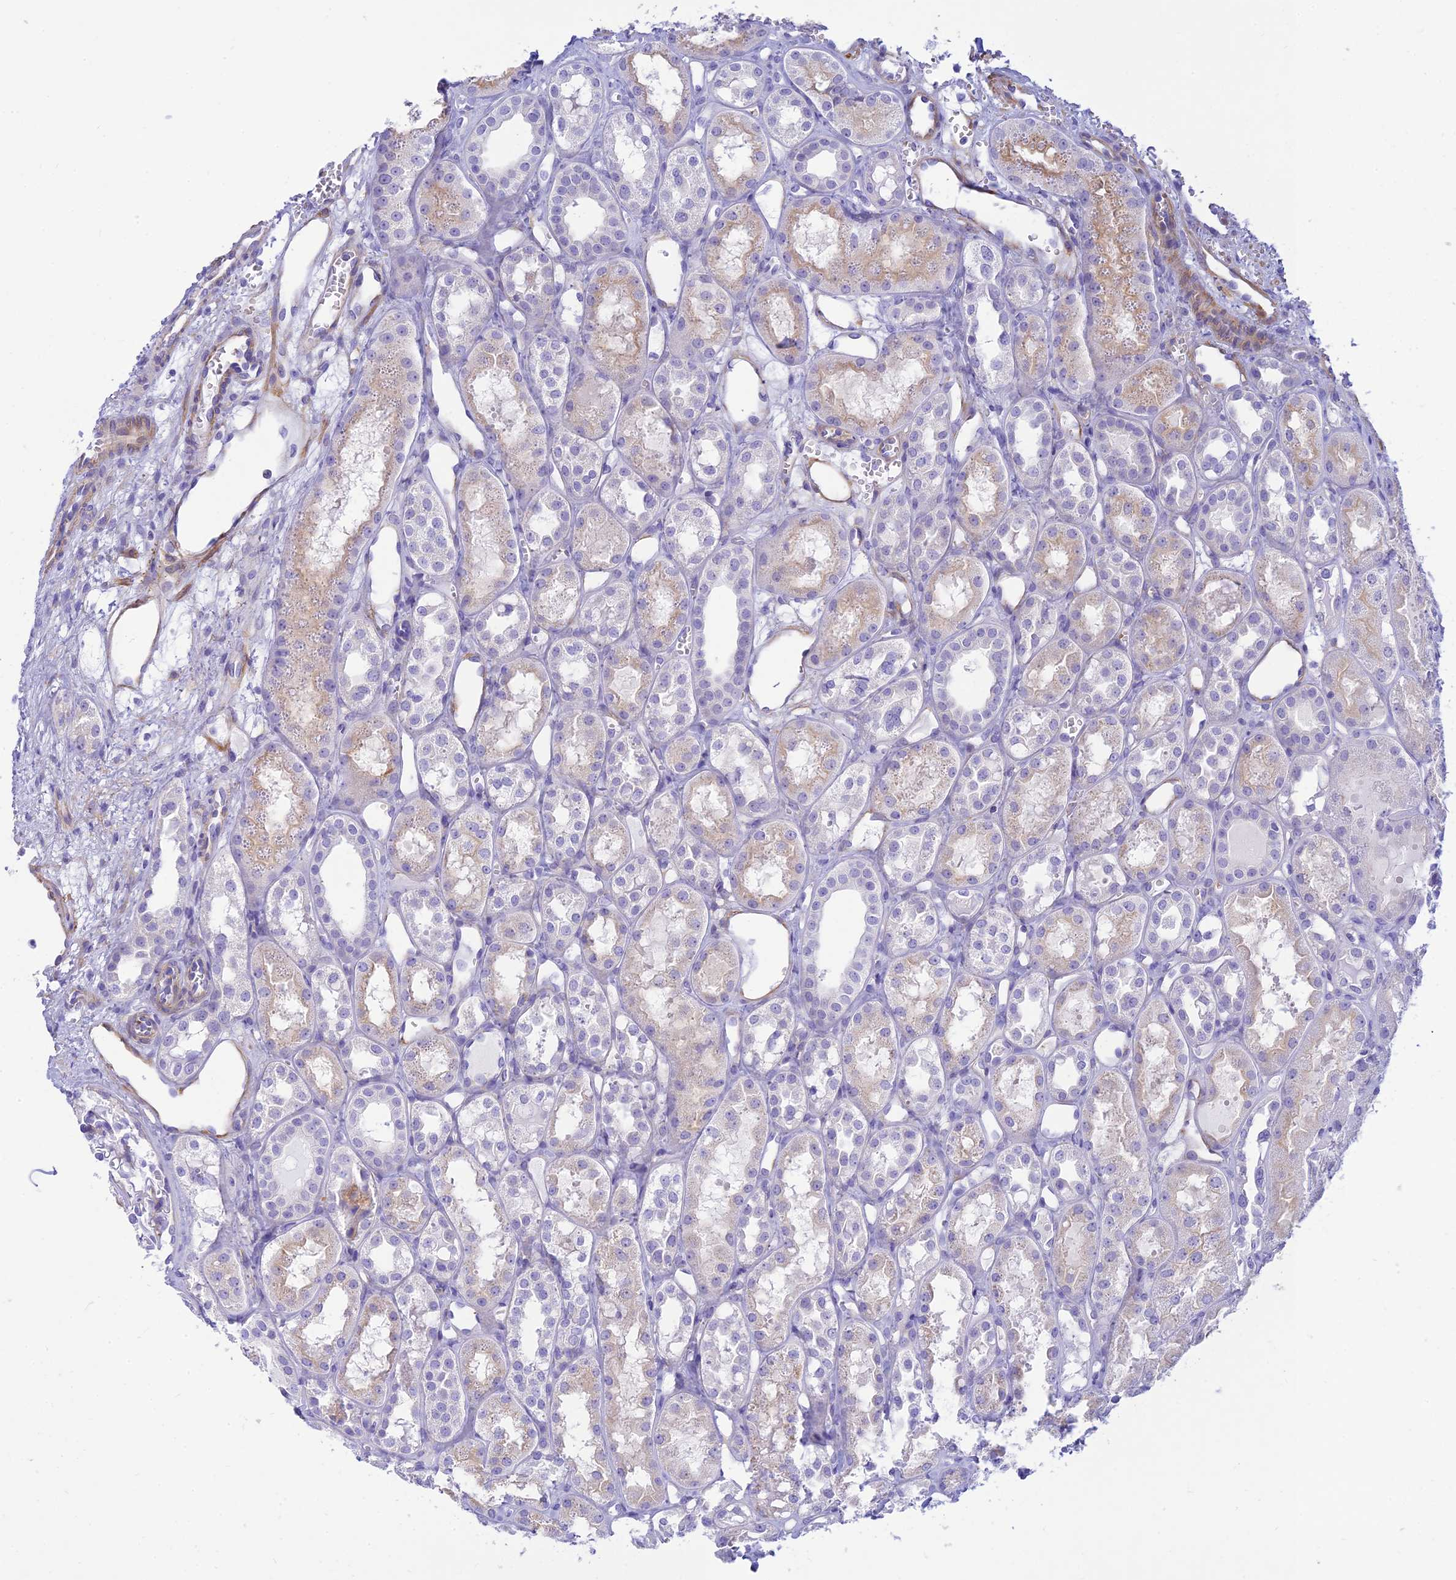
{"staining": {"intensity": "weak", "quantity": "<25%", "location": "cytoplasmic/membranous"}, "tissue": "kidney", "cell_type": "Cells in glomeruli", "image_type": "normal", "snomed": [{"axis": "morphology", "description": "Normal tissue, NOS"}, {"axis": "topography", "description": "Kidney"}], "caption": "Cells in glomeruli show no significant staining in unremarkable kidney. (Stains: DAB (3,3'-diaminobenzidine) immunohistochemistry (IHC) with hematoxylin counter stain, Microscopy: brightfield microscopy at high magnification).", "gene": "FBXW4", "patient": {"sex": "male", "age": 16}}